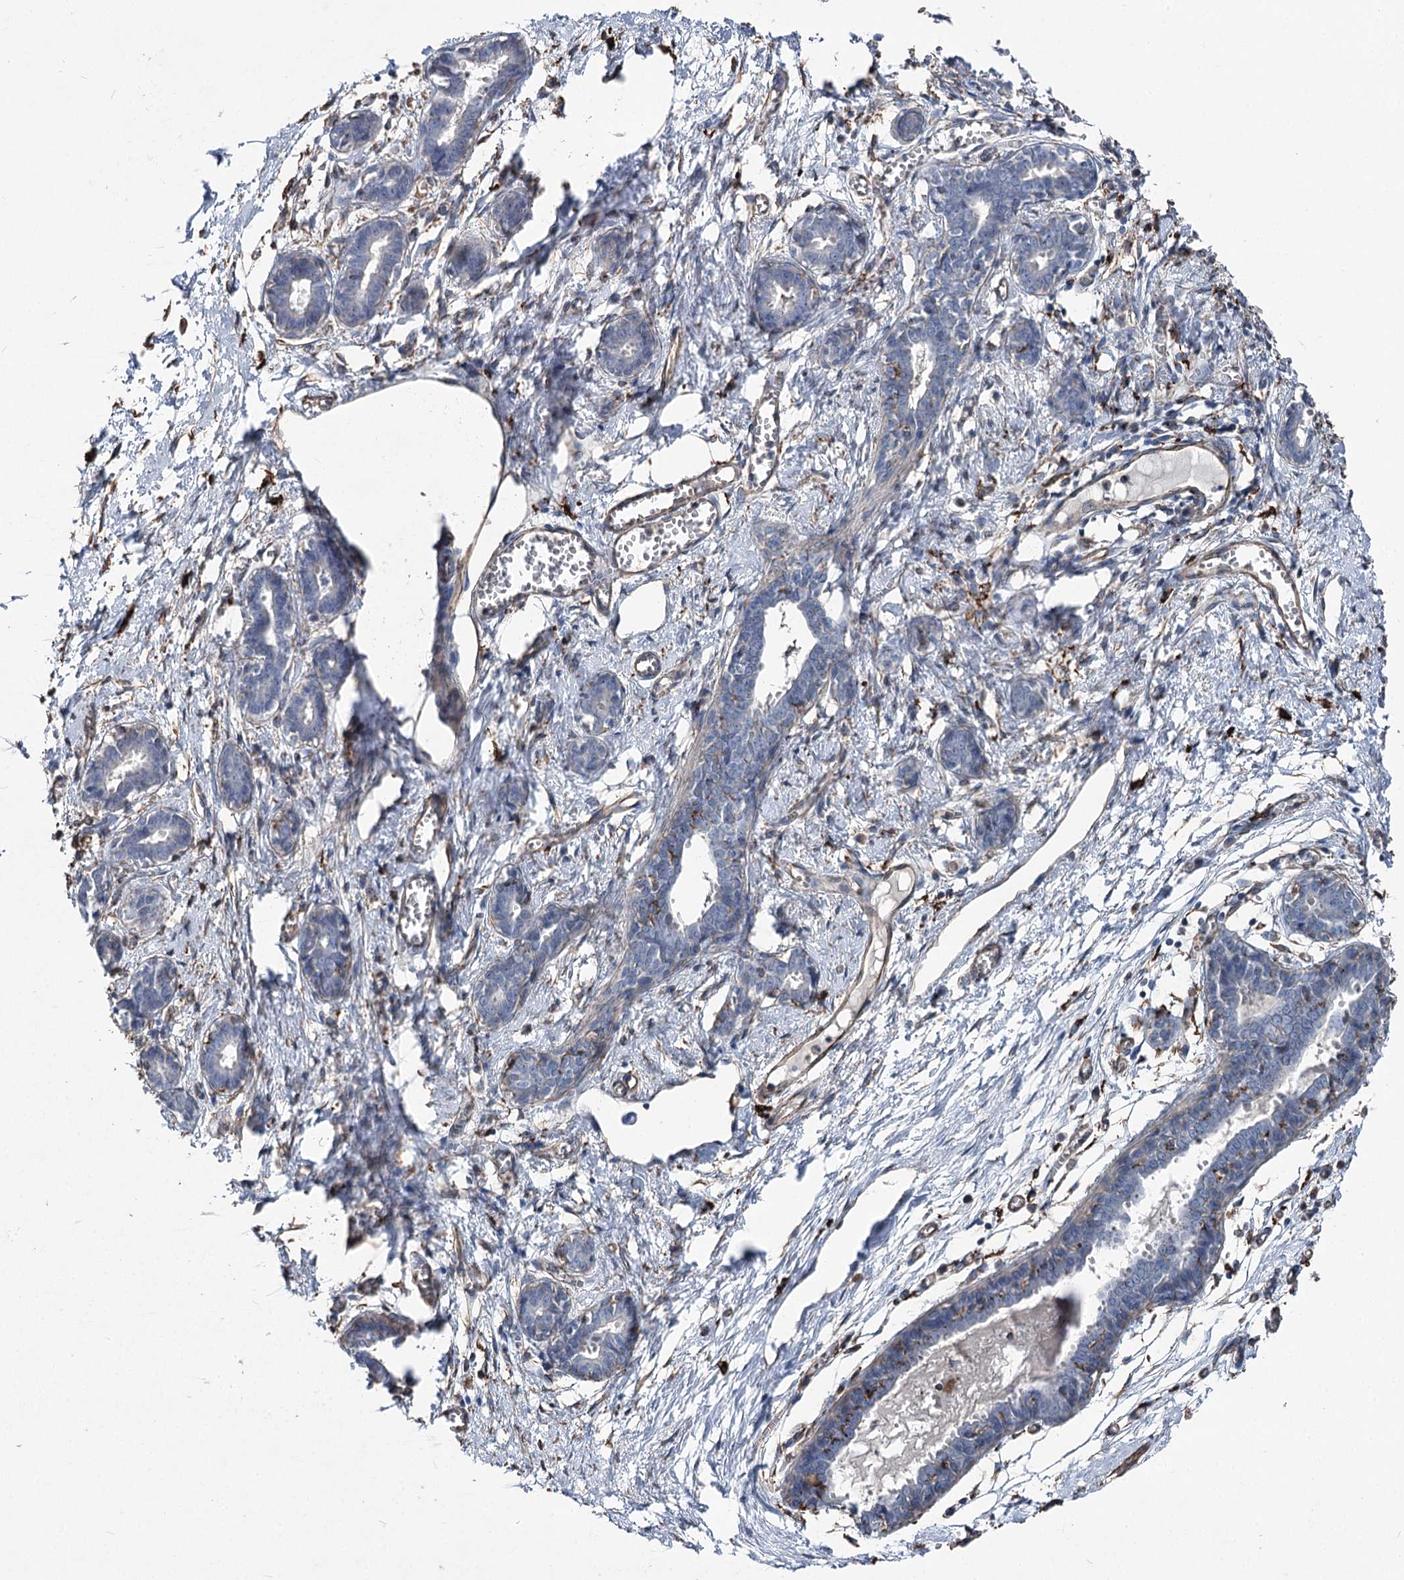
{"staining": {"intensity": "weak", "quantity": ">75%", "location": "cytoplasmic/membranous"}, "tissue": "breast", "cell_type": "Adipocytes", "image_type": "normal", "snomed": [{"axis": "morphology", "description": "Normal tissue, NOS"}, {"axis": "topography", "description": "Breast"}], "caption": "Human breast stained for a protein (brown) exhibits weak cytoplasmic/membranous positive expression in about >75% of adipocytes.", "gene": "CLEC4M", "patient": {"sex": "female", "age": 27}}